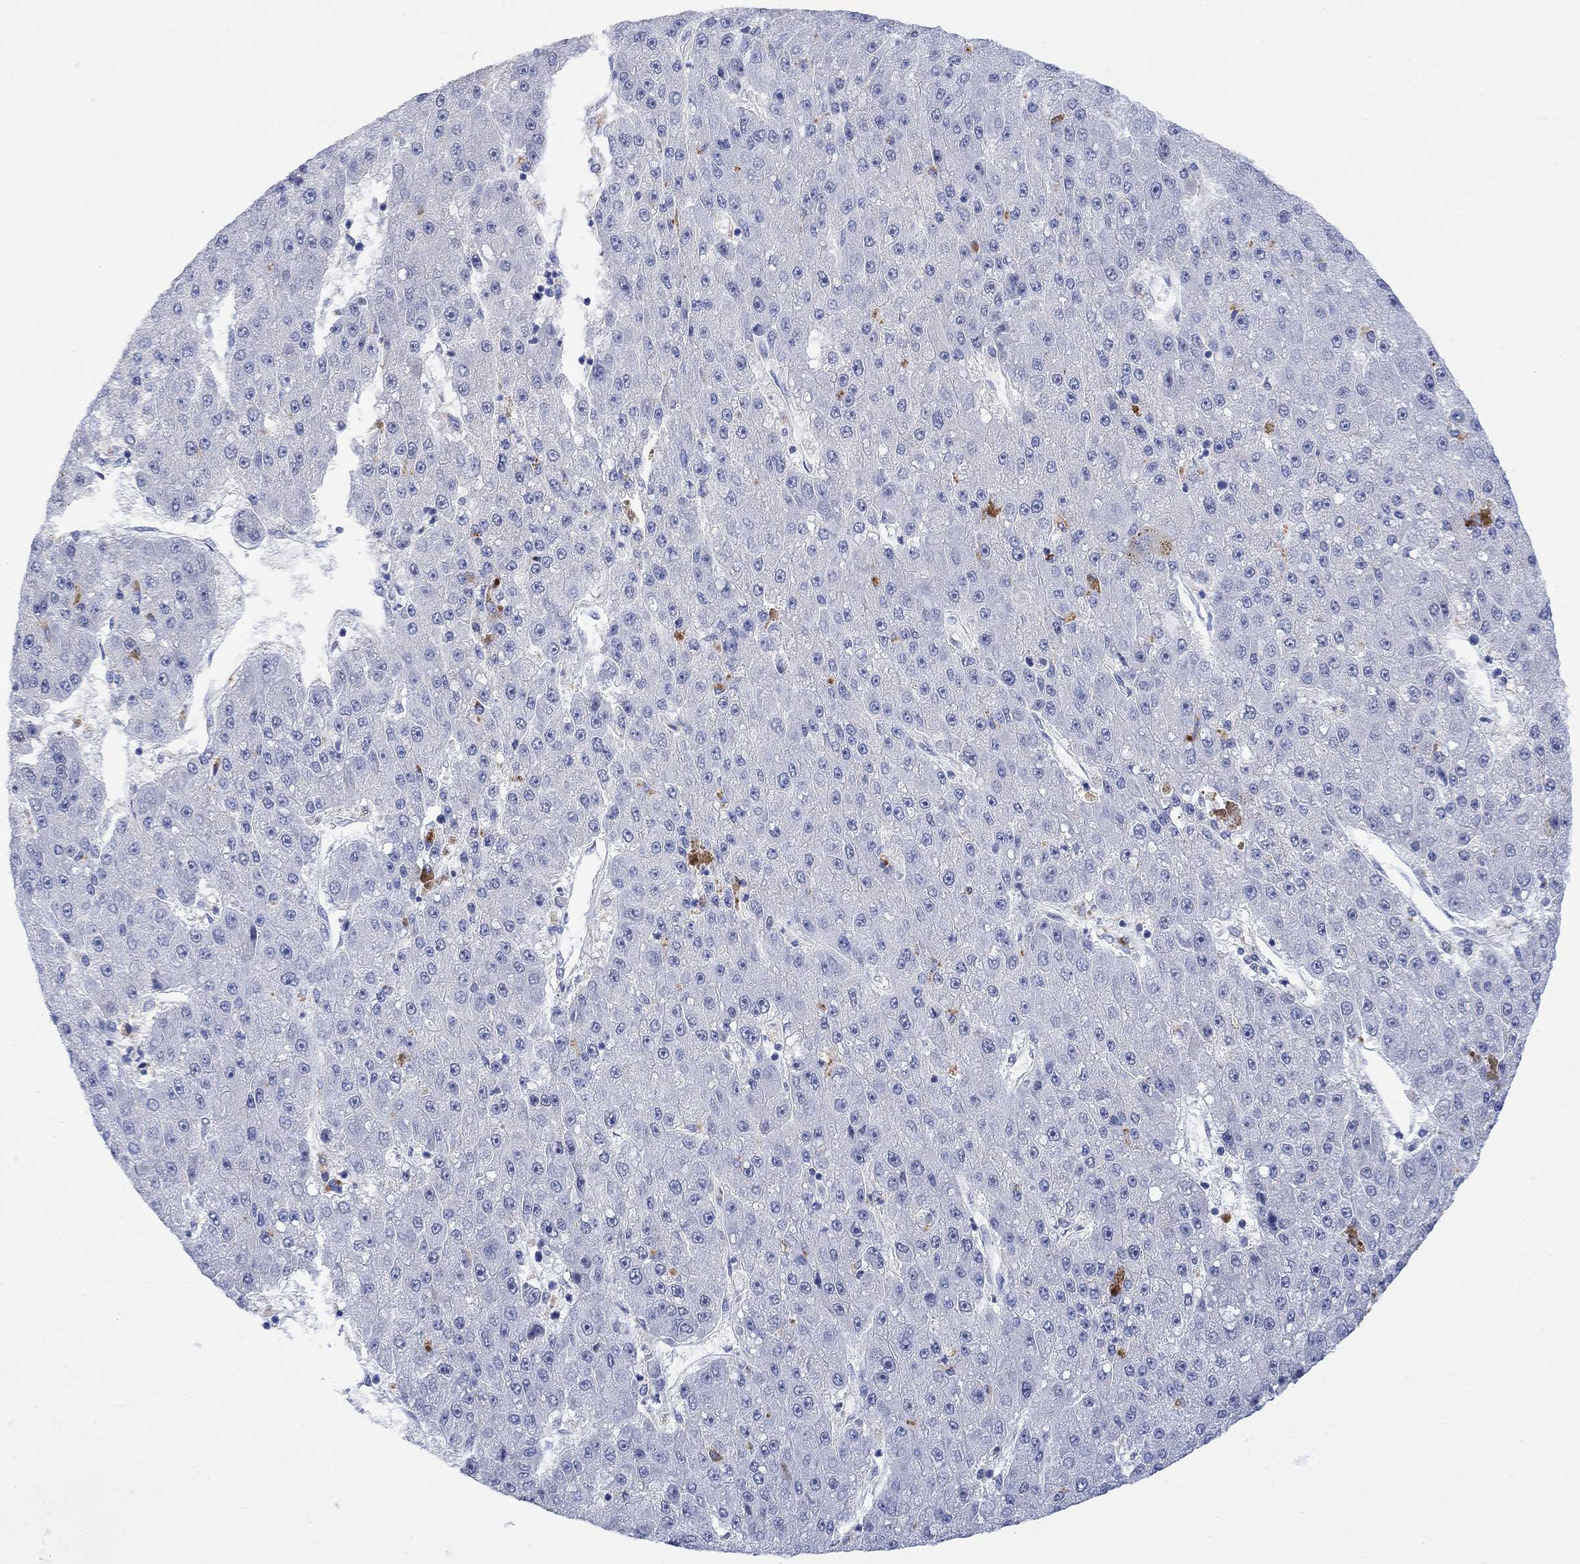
{"staining": {"intensity": "negative", "quantity": "none", "location": "none"}, "tissue": "liver cancer", "cell_type": "Tumor cells", "image_type": "cancer", "snomed": [{"axis": "morphology", "description": "Carcinoma, Hepatocellular, NOS"}, {"axis": "topography", "description": "Liver"}], "caption": "This photomicrograph is of liver hepatocellular carcinoma stained with immunohistochemistry (IHC) to label a protein in brown with the nuclei are counter-stained blue. There is no expression in tumor cells.", "gene": "MYL1", "patient": {"sex": "male", "age": 67}}